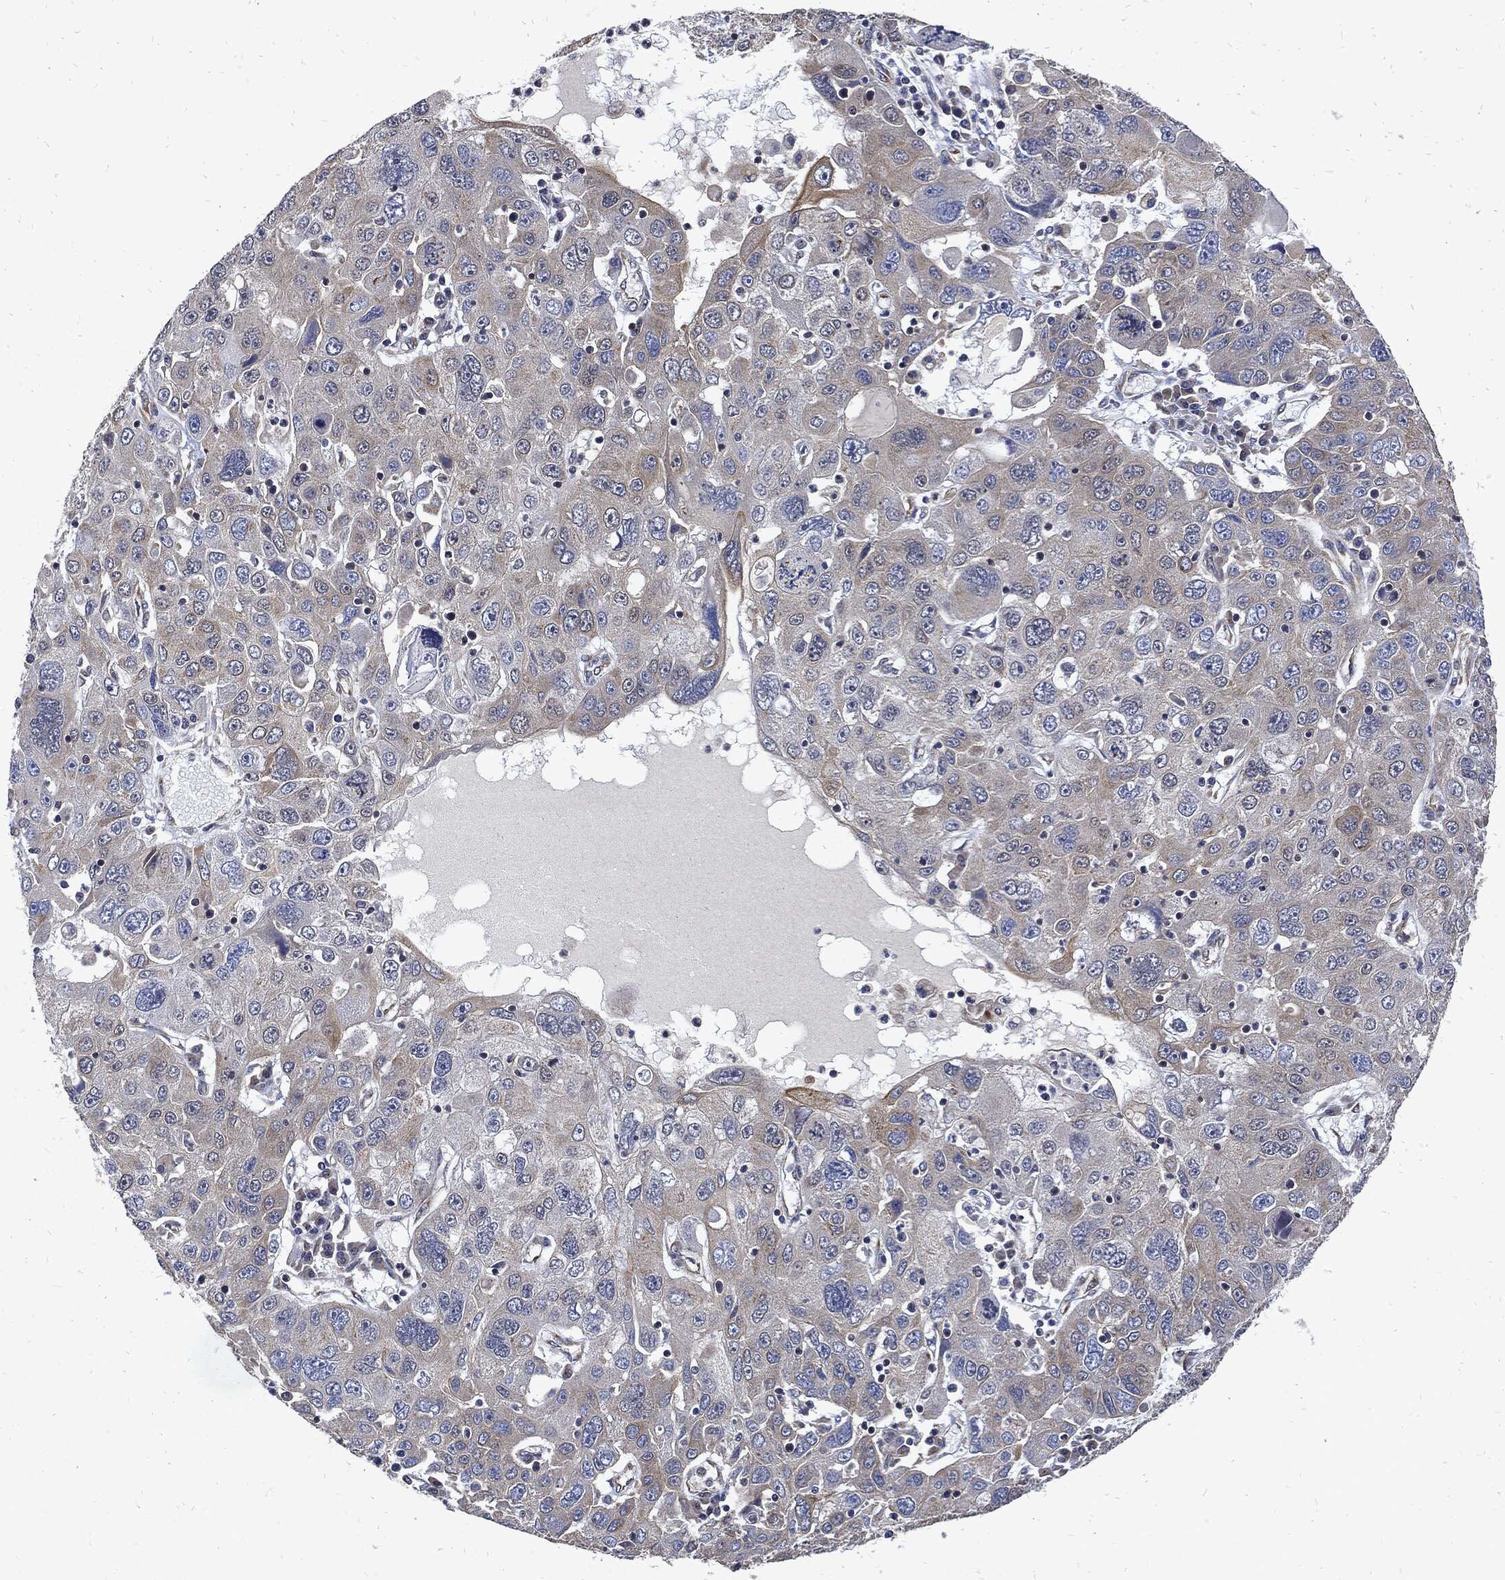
{"staining": {"intensity": "negative", "quantity": "none", "location": "none"}, "tissue": "stomach cancer", "cell_type": "Tumor cells", "image_type": "cancer", "snomed": [{"axis": "morphology", "description": "Adenocarcinoma, NOS"}, {"axis": "topography", "description": "Stomach"}], "caption": "The immunohistochemistry photomicrograph has no significant staining in tumor cells of adenocarcinoma (stomach) tissue.", "gene": "DCTN1", "patient": {"sex": "male", "age": 56}}